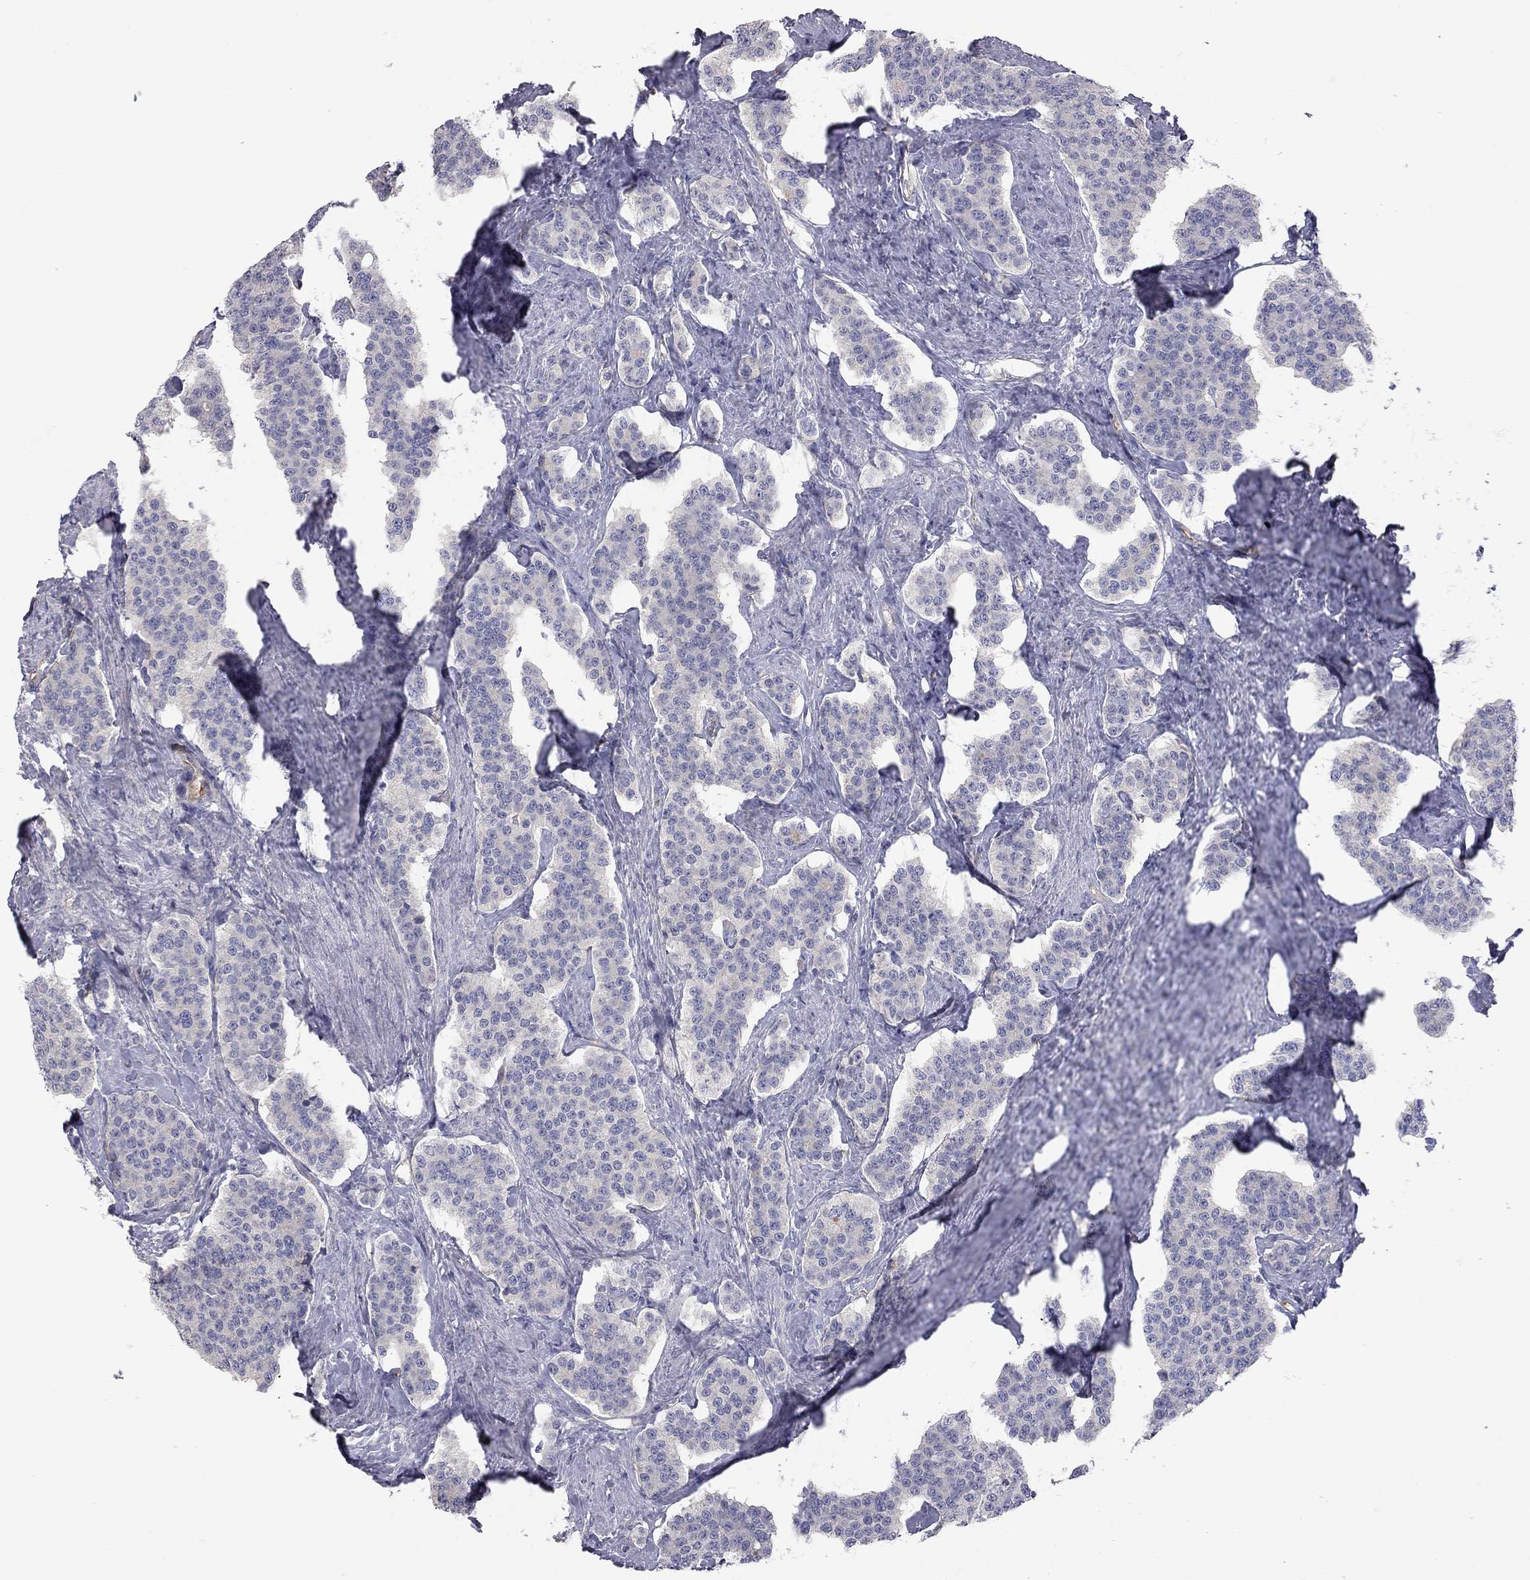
{"staining": {"intensity": "negative", "quantity": "none", "location": "none"}, "tissue": "carcinoid", "cell_type": "Tumor cells", "image_type": "cancer", "snomed": [{"axis": "morphology", "description": "Carcinoid, malignant, NOS"}, {"axis": "topography", "description": "Small intestine"}], "caption": "The histopathology image exhibits no significant staining in tumor cells of carcinoid.", "gene": "GPRC5B", "patient": {"sex": "female", "age": 58}}